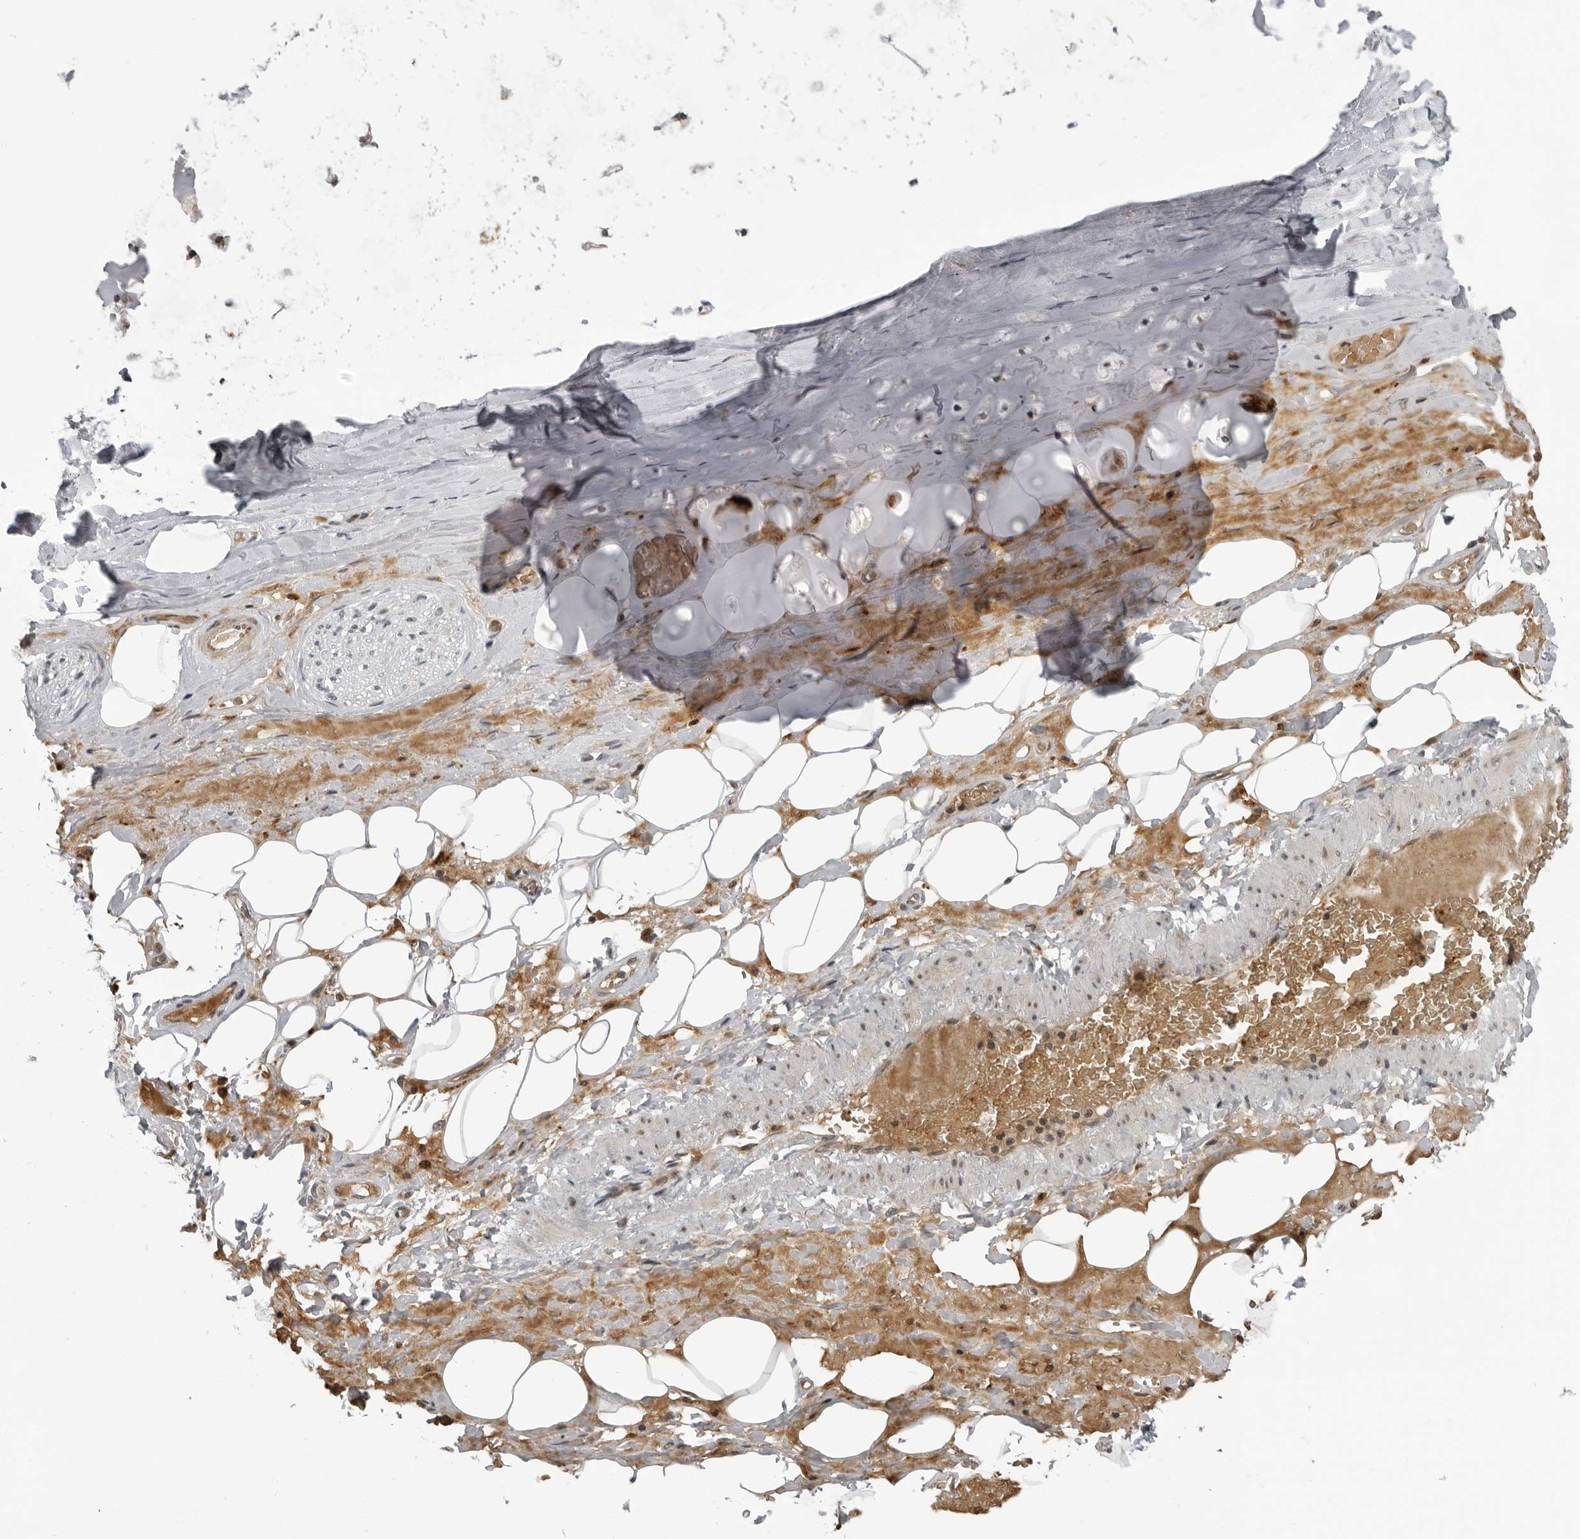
{"staining": {"intensity": "negative", "quantity": "none", "location": "none"}, "tissue": "adipose tissue", "cell_type": "Adipocytes", "image_type": "normal", "snomed": [{"axis": "morphology", "description": "Normal tissue, NOS"}, {"axis": "topography", "description": "Cartilage tissue"}], "caption": "IHC of benign adipose tissue exhibits no positivity in adipocytes. The staining was performed using DAB to visualize the protein expression in brown, while the nuclei were stained in blue with hematoxylin (Magnification: 20x).", "gene": "THOP1", "patient": {"sex": "female", "age": 63}}